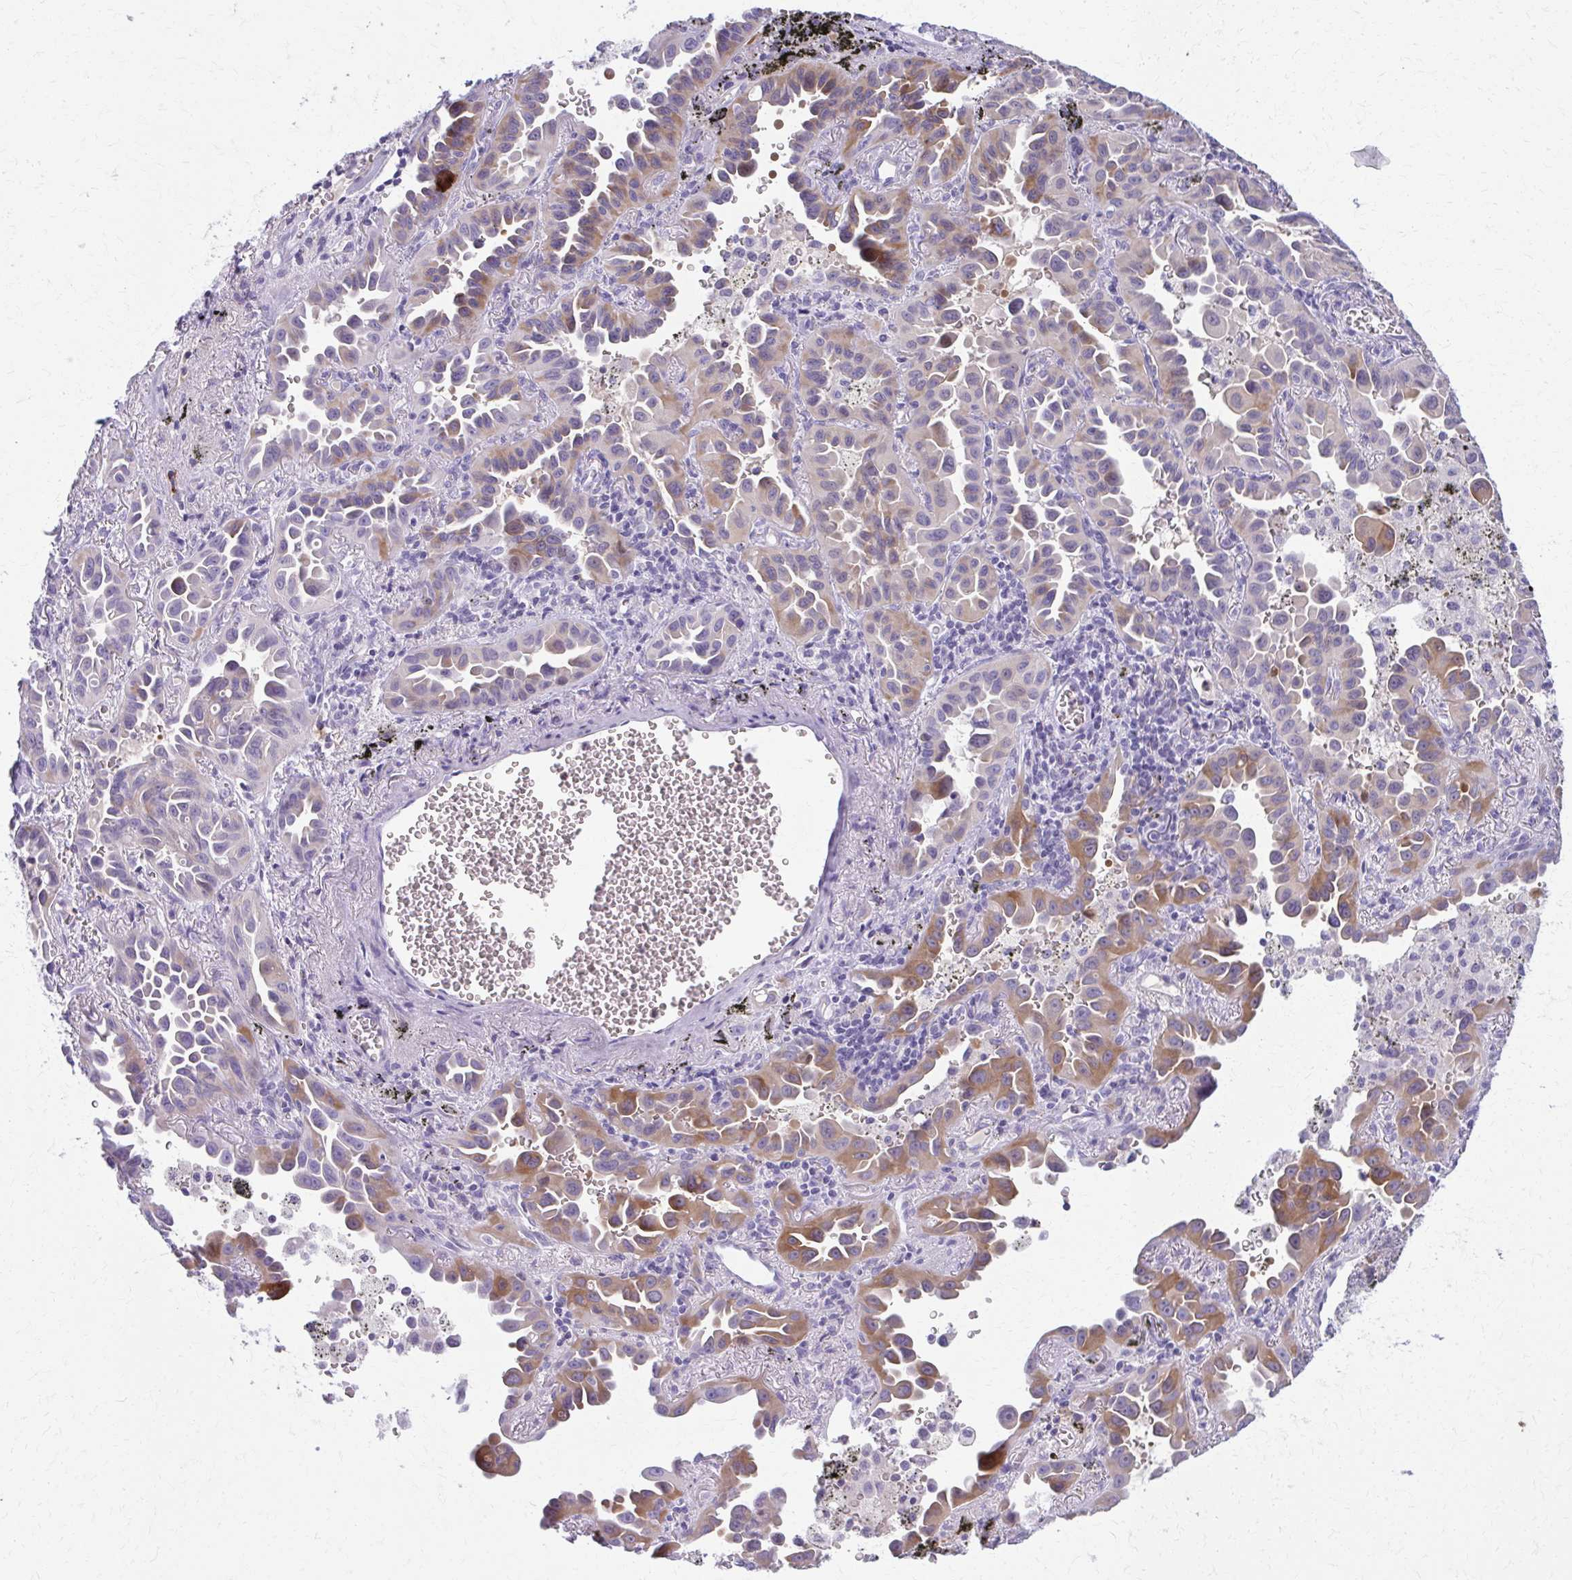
{"staining": {"intensity": "moderate", "quantity": ">75%", "location": "cytoplasmic/membranous"}, "tissue": "lung cancer", "cell_type": "Tumor cells", "image_type": "cancer", "snomed": [{"axis": "morphology", "description": "Adenocarcinoma, NOS"}, {"axis": "topography", "description": "Lung"}], "caption": "Brown immunohistochemical staining in human lung cancer (adenocarcinoma) demonstrates moderate cytoplasmic/membranous staining in about >75% of tumor cells. (brown staining indicates protein expression, while blue staining denotes nuclei).", "gene": "OR4M1", "patient": {"sex": "male", "age": 68}}